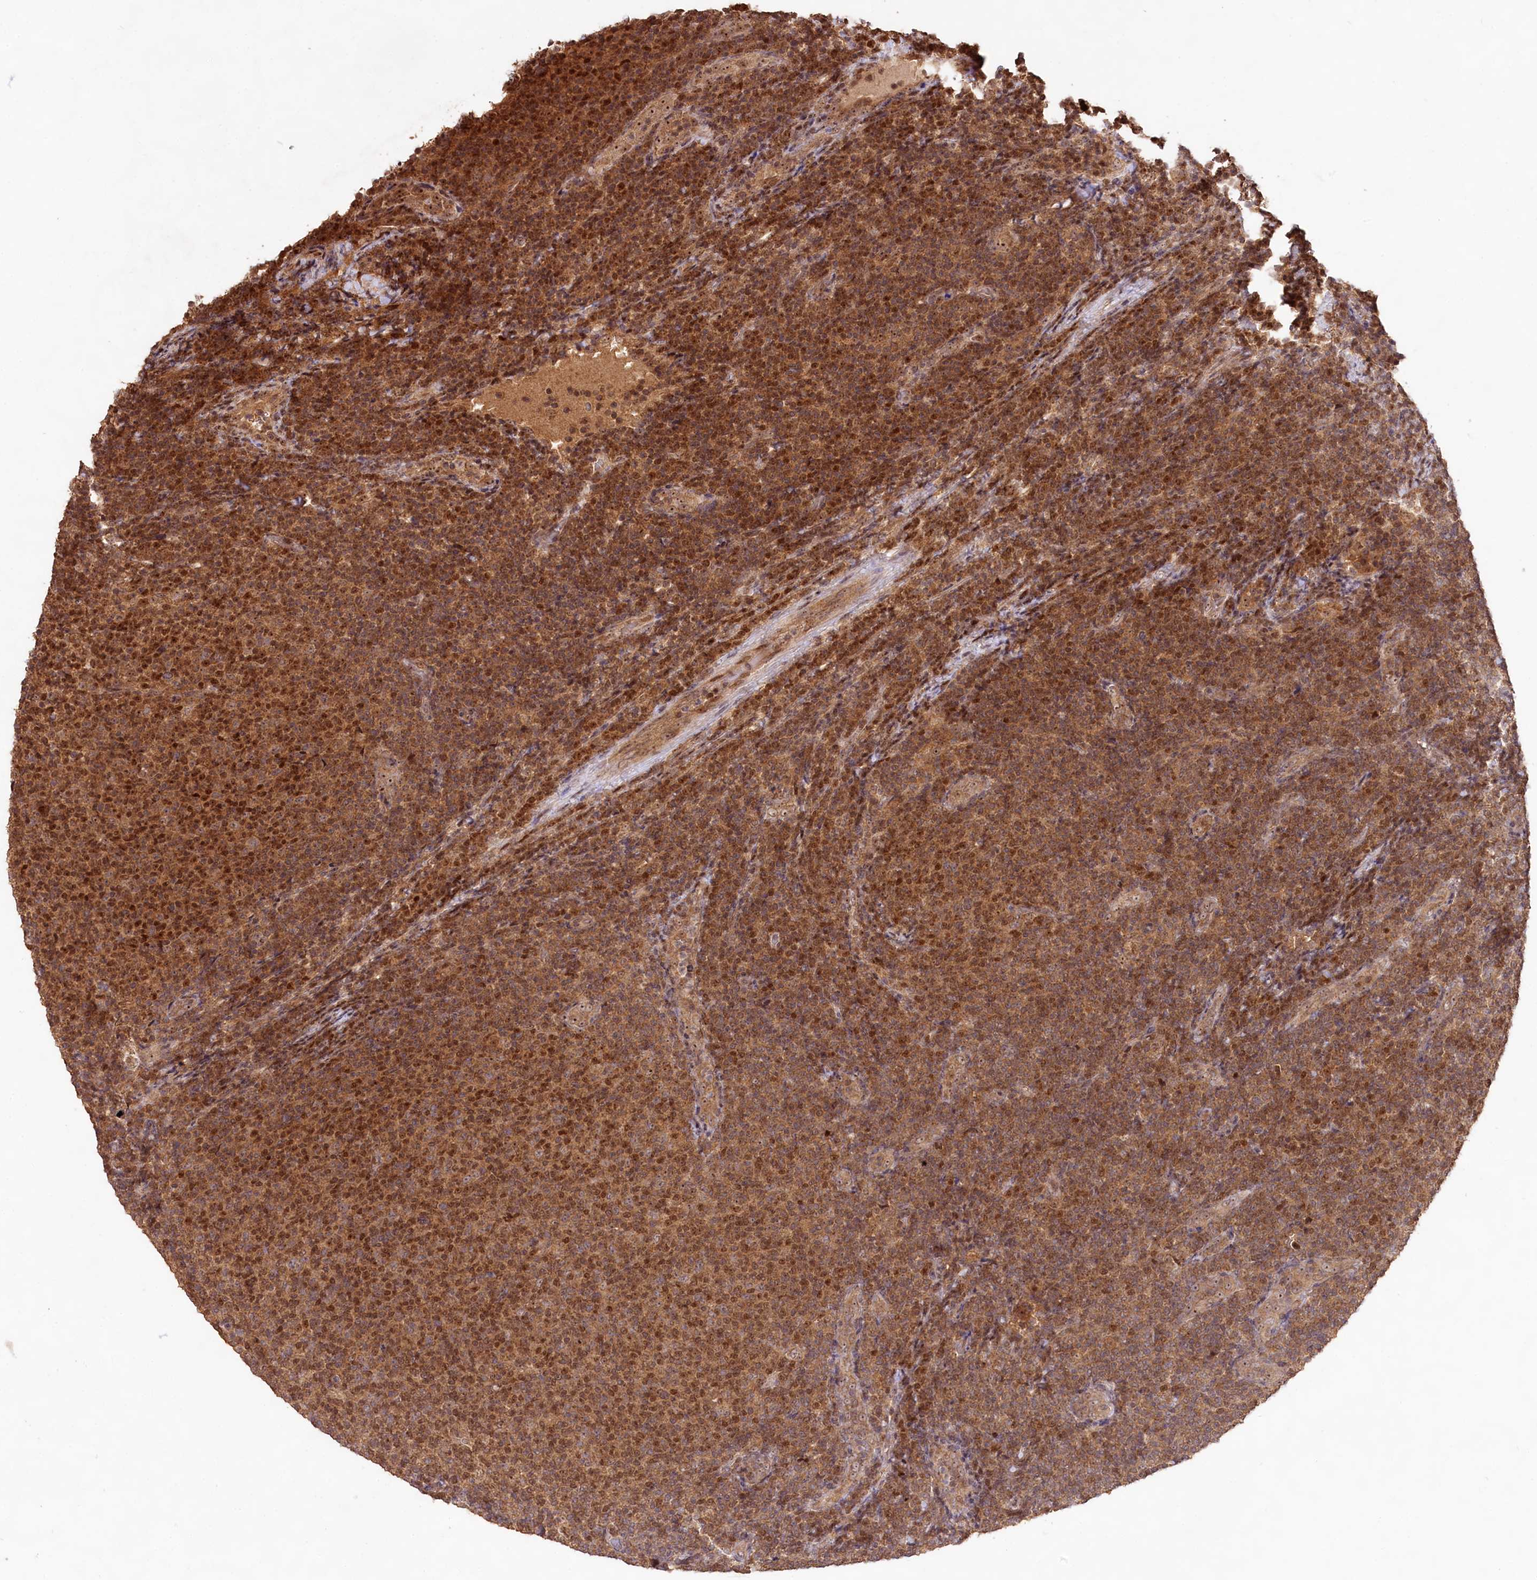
{"staining": {"intensity": "moderate", "quantity": ">75%", "location": "cytoplasmic/membranous,nuclear"}, "tissue": "lymphoma", "cell_type": "Tumor cells", "image_type": "cancer", "snomed": [{"axis": "morphology", "description": "Malignant lymphoma, non-Hodgkin's type, Low grade"}, {"axis": "topography", "description": "Lymph node"}], "caption": "Tumor cells exhibit medium levels of moderate cytoplasmic/membranous and nuclear expression in approximately >75% of cells in lymphoma.", "gene": "RRP8", "patient": {"sex": "male", "age": 66}}